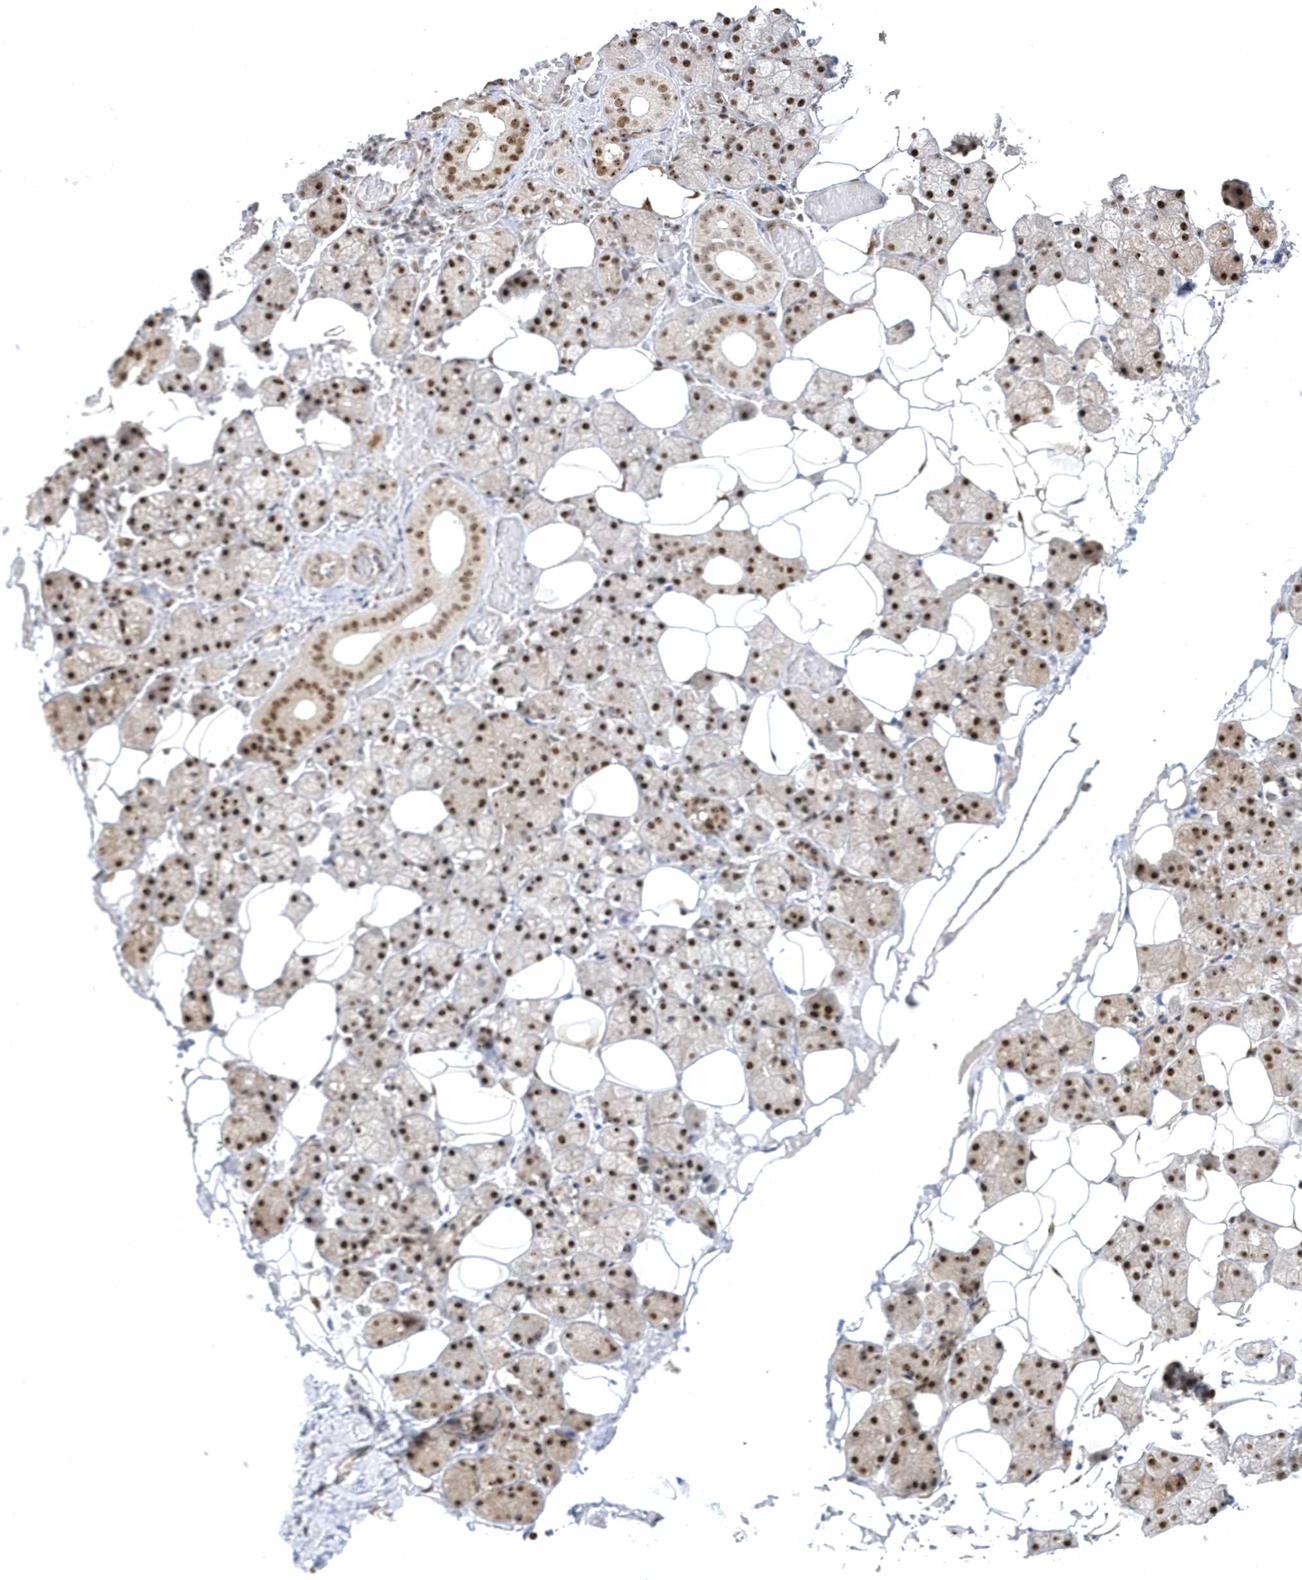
{"staining": {"intensity": "strong", "quantity": "25%-75%", "location": "nuclear"}, "tissue": "salivary gland", "cell_type": "Glandular cells", "image_type": "normal", "snomed": [{"axis": "morphology", "description": "Normal tissue, NOS"}, {"axis": "topography", "description": "Salivary gland"}], "caption": "The micrograph shows staining of benign salivary gland, revealing strong nuclear protein positivity (brown color) within glandular cells.", "gene": "NPM3", "patient": {"sex": "female", "age": 33}}